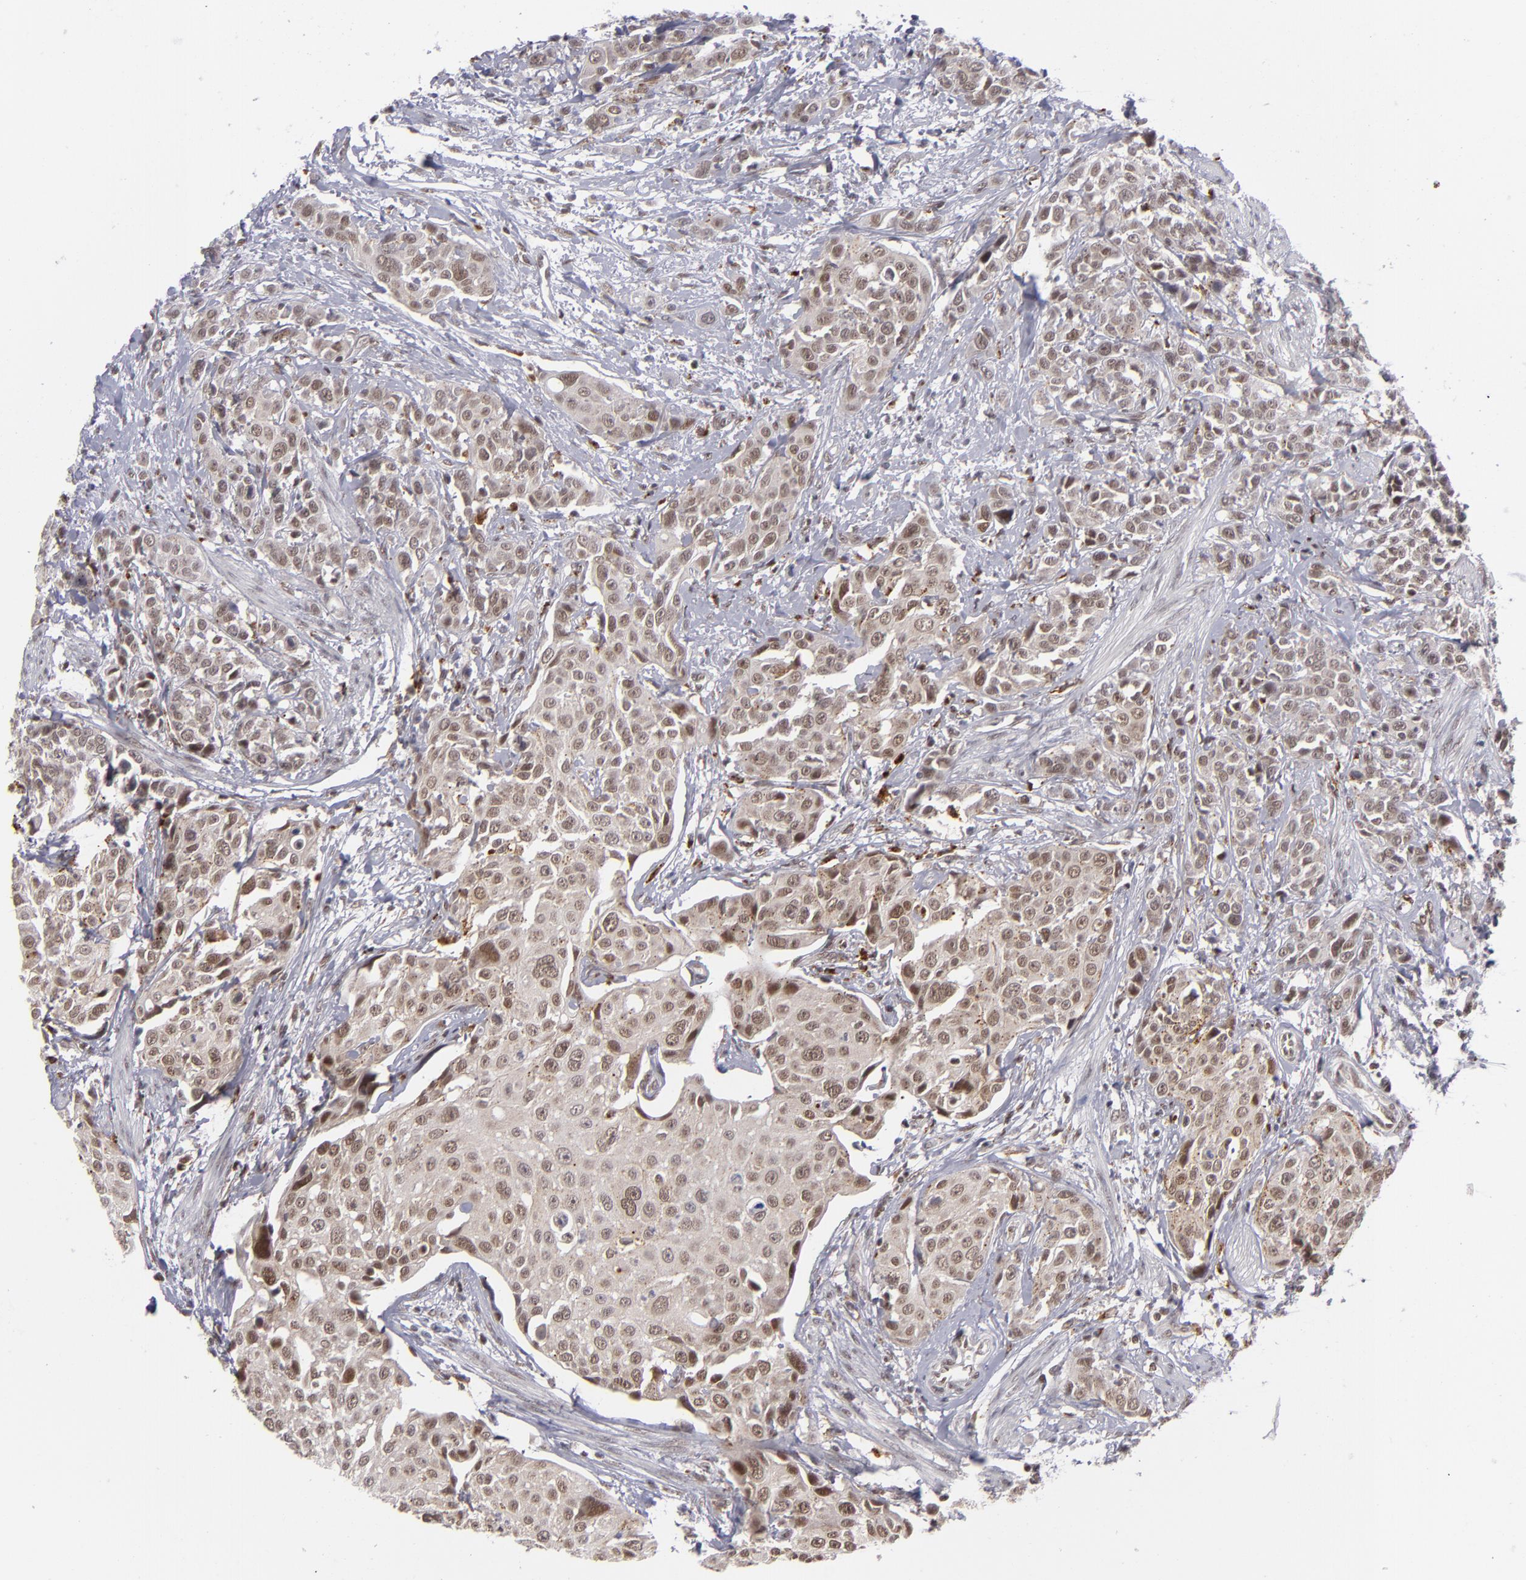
{"staining": {"intensity": "moderate", "quantity": ">75%", "location": "nuclear"}, "tissue": "urothelial cancer", "cell_type": "Tumor cells", "image_type": "cancer", "snomed": [{"axis": "morphology", "description": "Urothelial carcinoma, High grade"}, {"axis": "topography", "description": "Urinary bladder"}], "caption": "Immunohistochemistry (DAB) staining of human high-grade urothelial carcinoma shows moderate nuclear protein positivity in approximately >75% of tumor cells.", "gene": "MLLT3", "patient": {"sex": "male", "age": 56}}